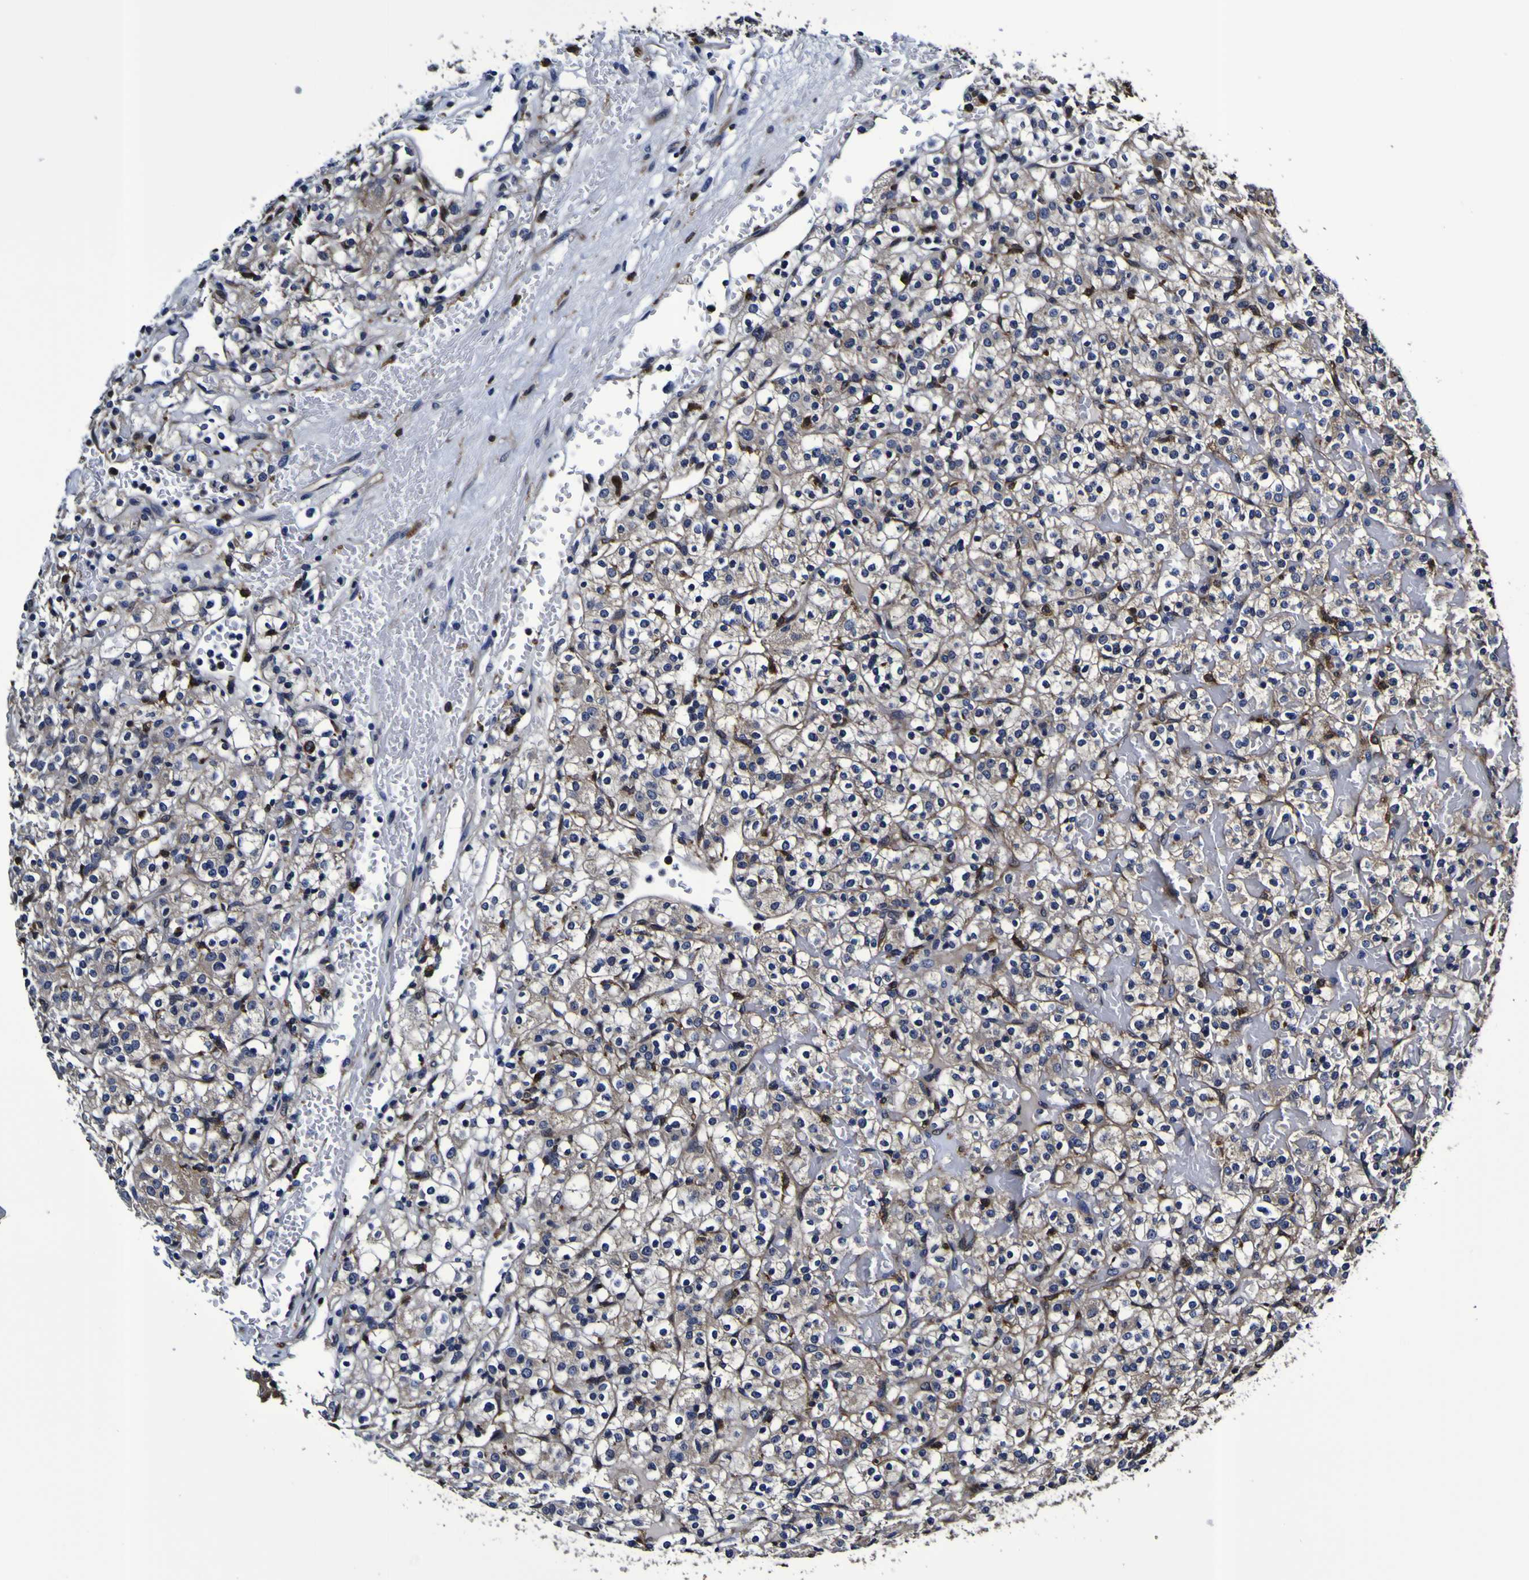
{"staining": {"intensity": "negative", "quantity": "none", "location": "none"}, "tissue": "renal cancer", "cell_type": "Tumor cells", "image_type": "cancer", "snomed": [{"axis": "morphology", "description": "Normal tissue, NOS"}, {"axis": "morphology", "description": "Adenocarcinoma, NOS"}, {"axis": "topography", "description": "Kidney"}], "caption": "High power microscopy histopathology image of an IHC photomicrograph of adenocarcinoma (renal), revealing no significant expression in tumor cells.", "gene": "GPX1", "patient": {"sex": "female", "age": 72}}